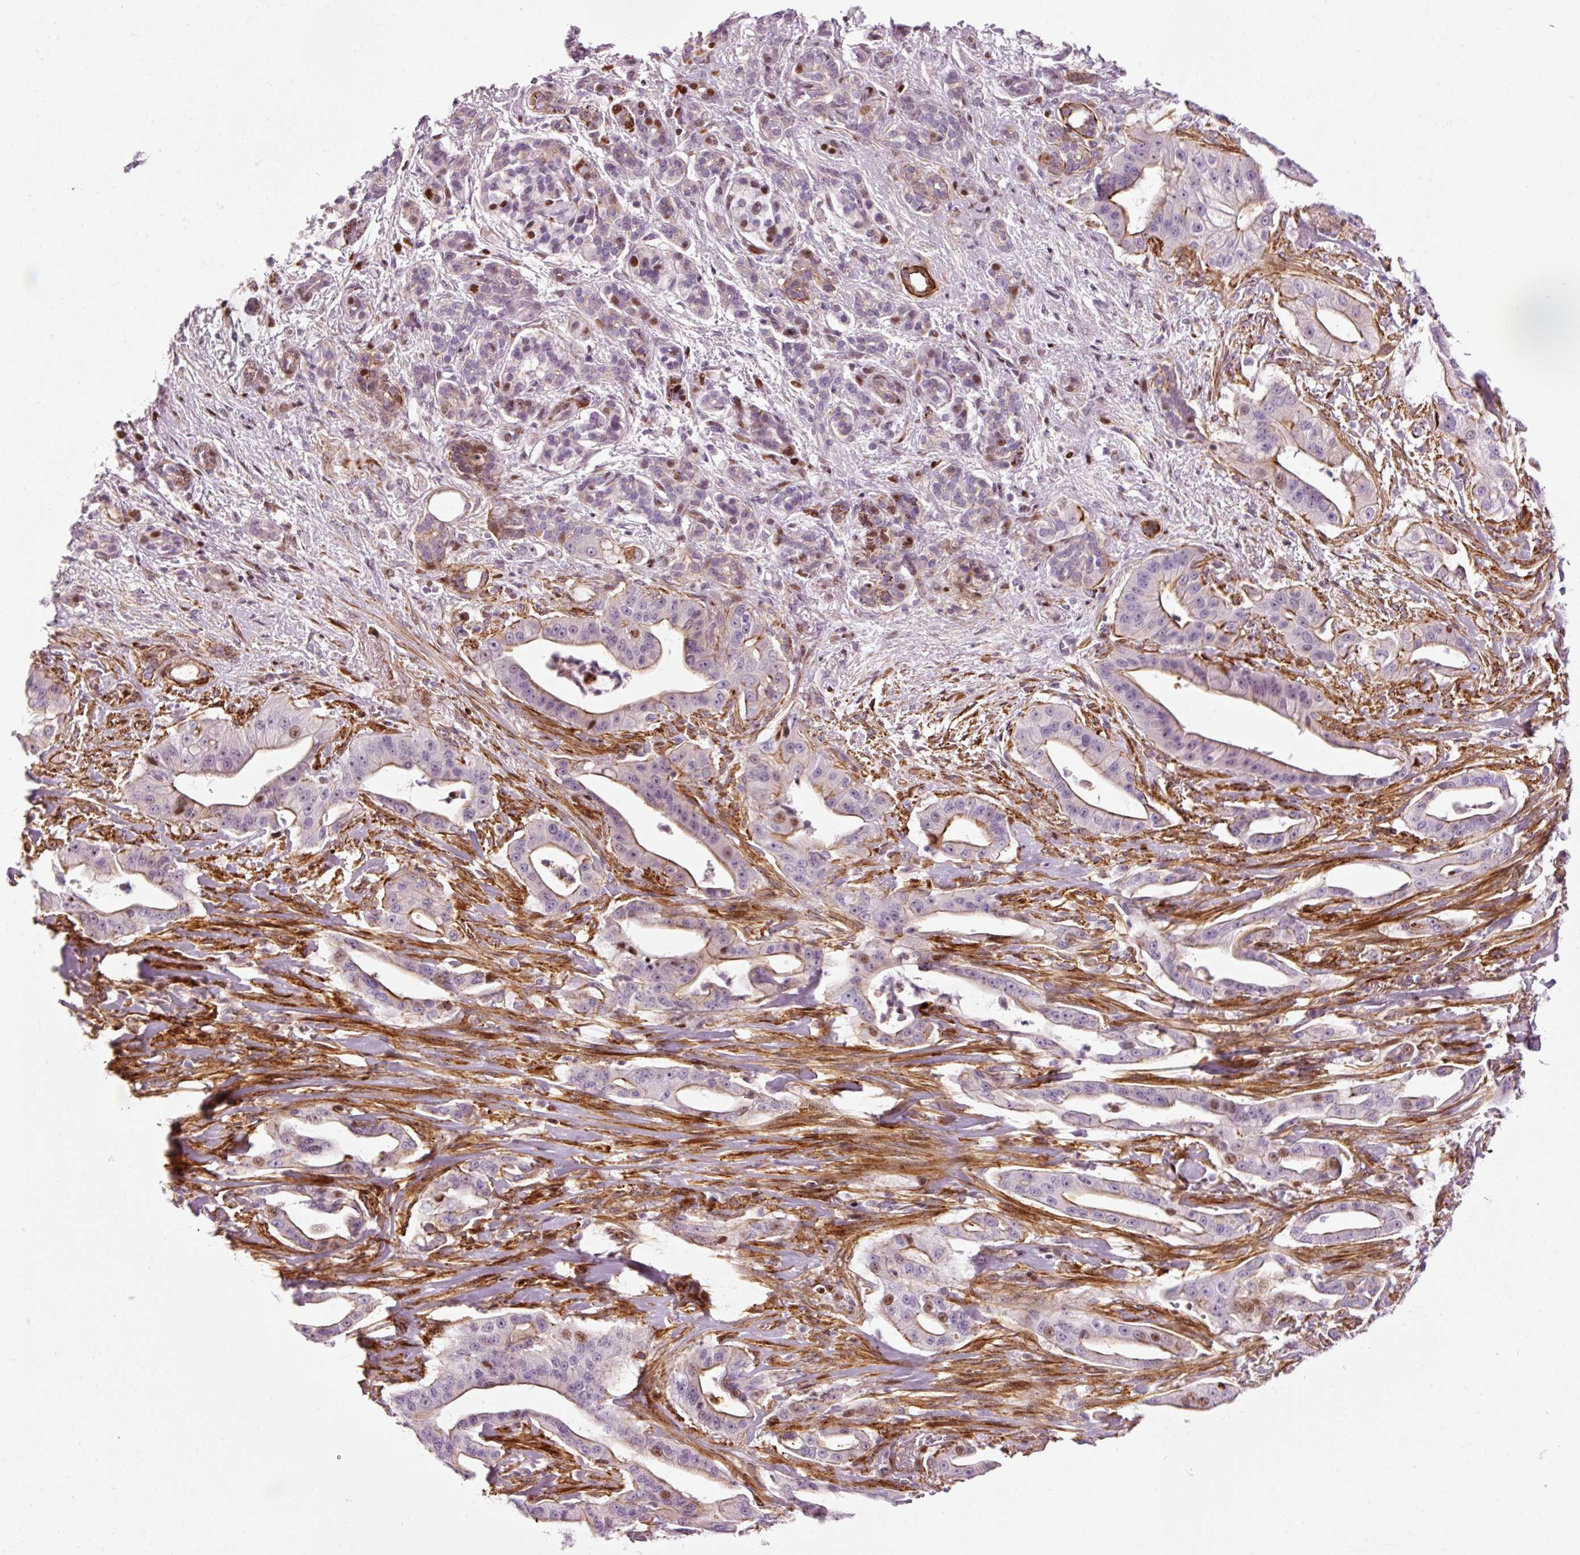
{"staining": {"intensity": "moderate", "quantity": "<25%", "location": "cytoplasmic/membranous"}, "tissue": "pancreatic cancer", "cell_type": "Tumor cells", "image_type": "cancer", "snomed": [{"axis": "morphology", "description": "Adenocarcinoma, NOS"}, {"axis": "topography", "description": "Pancreas"}], "caption": "Immunohistochemistry (IHC) micrograph of human pancreatic cancer stained for a protein (brown), which exhibits low levels of moderate cytoplasmic/membranous expression in about <25% of tumor cells.", "gene": "ANKRD20A1", "patient": {"sex": "male", "age": 57}}